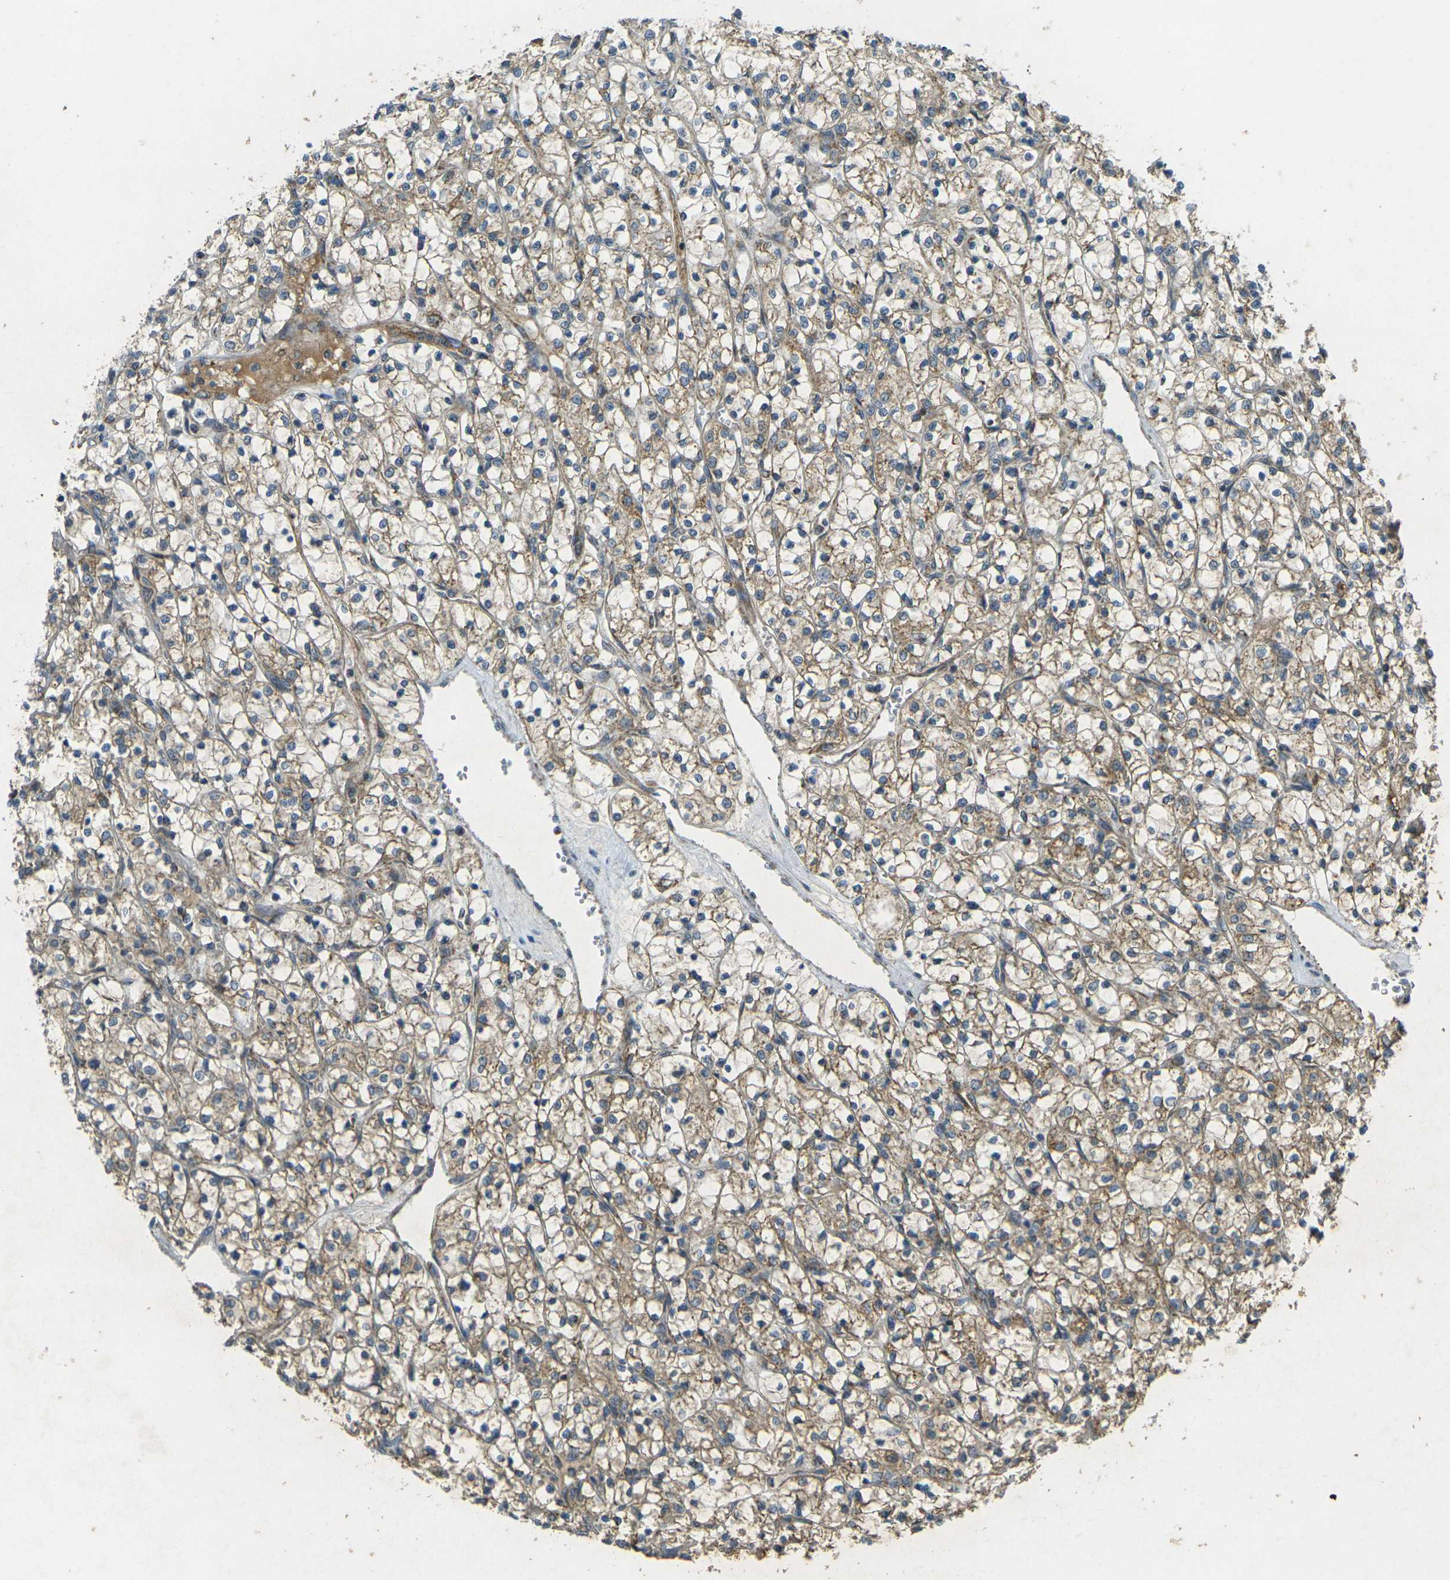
{"staining": {"intensity": "weak", "quantity": ">75%", "location": "cytoplasmic/membranous"}, "tissue": "renal cancer", "cell_type": "Tumor cells", "image_type": "cancer", "snomed": [{"axis": "morphology", "description": "Adenocarcinoma, NOS"}, {"axis": "topography", "description": "Kidney"}], "caption": "Immunohistochemical staining of renal adenocarcinoma shows weak cytoplasmic/membranous protein positivity in about >75% of tumor cells. Using DAB (brown) and hematoxylin (blue) stains, captured at high magnification using brightfield microscopy.", "gene": "IGF1R", "patient": {"sex": "female", "age": 69}}